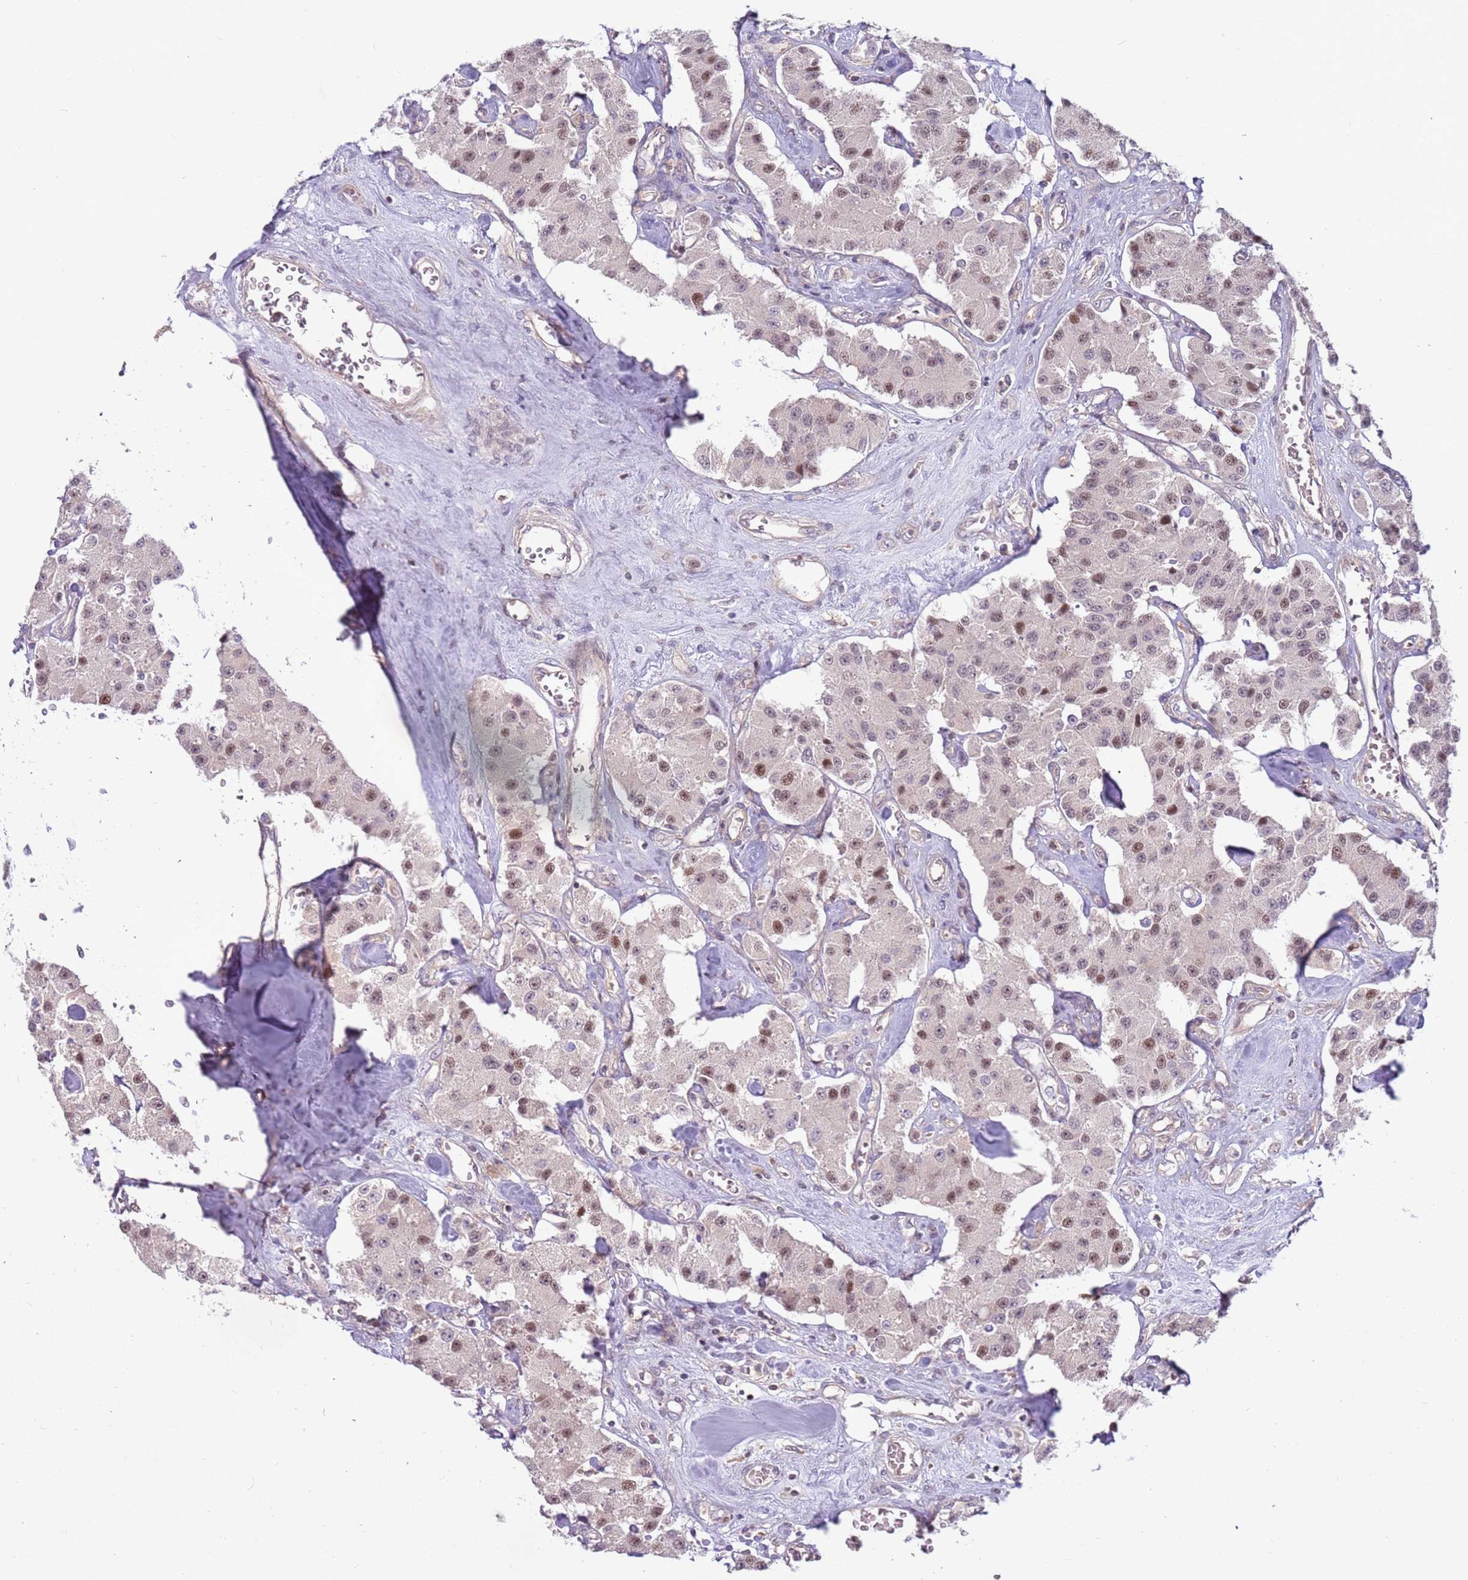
{"staining": {"intensity": "moderate", "quantity": ">75%", "location": "nuclear"}, "tissue": "carcinoid", "cell_type": "Tumor cells", "image_type": "cancer", "snomed": [{"axis": "morphology", "description": "Carcinoid, malignant, NOS"}, {"axis": "topography", "description": "Pancreas"}], "caption": "Carcinoid tissue demonstrates moderate nuclear expression in approximately >75% of tumor cells, visualized by immunohistochemistry.", "gene": "GSTO2", "patient": {"sex": "male", "age": 41}}